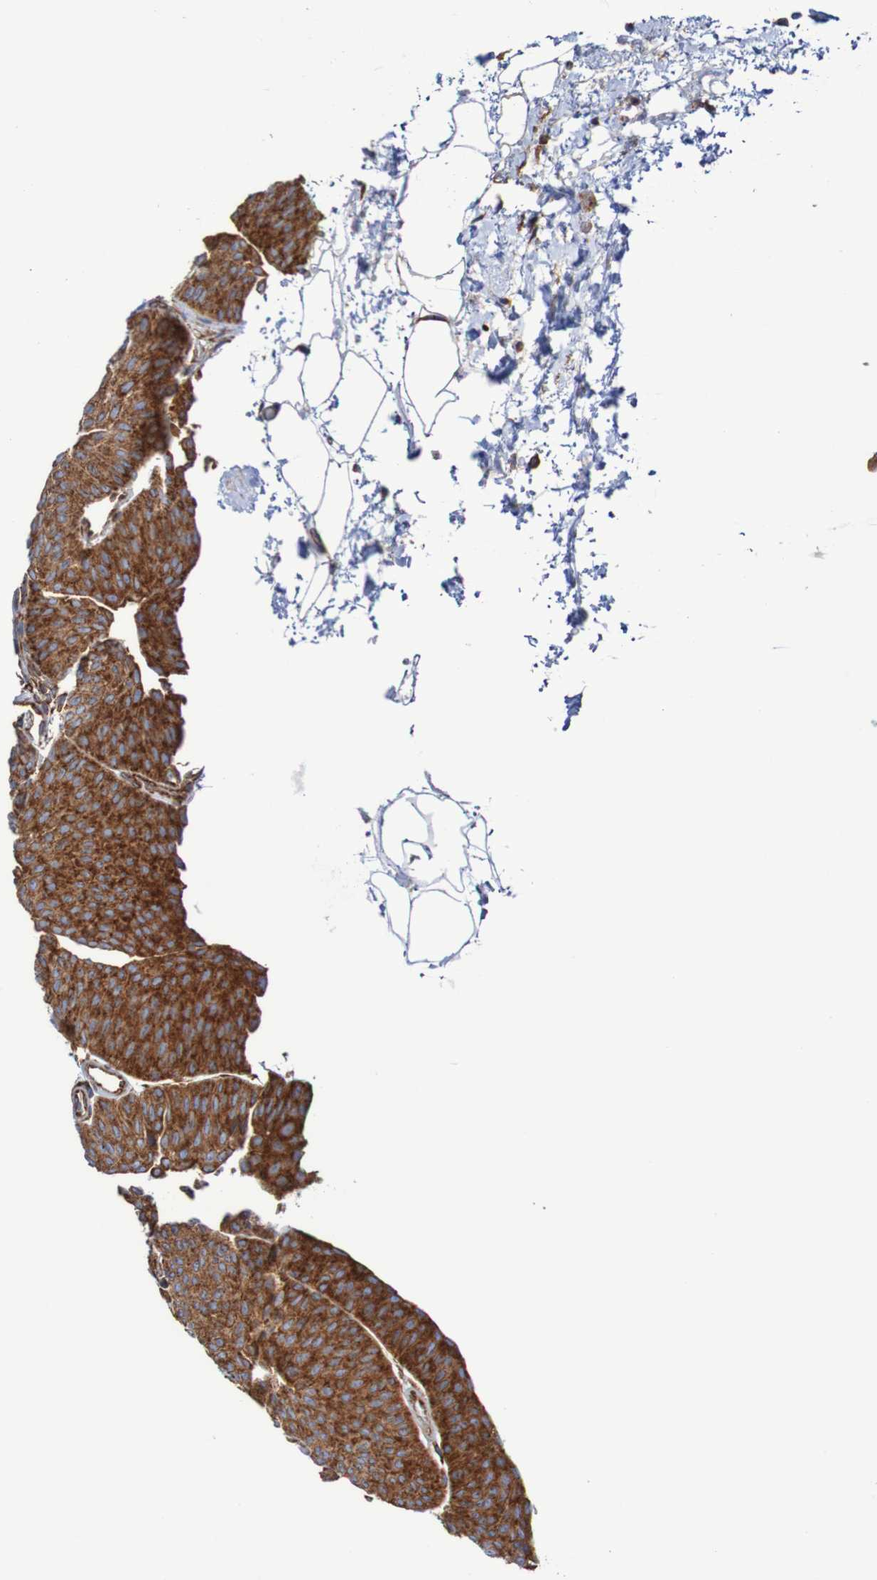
{"staining": {"intensity": "strong", "quantity": ">75%", "location": "cytoplasmic/membranous"}, "tissue": "urothelial cancer", "cell_type": "Tumor cells", "image_type": "cancer", "snomed": [{"axis": "morphology", "description": "Urothelial carcinoma, Low grade"}, {"axis": "topography", "description": "Urinary bladder"}], "caption": "The photomicrograph reveals immunohistochemical staining of low-grade urothelial carcinoma. There is strong cytoplasmic/membranous expression is appreciated in approximately >75% of tumor cells.", "gene": "FXR2", "patient": {"sex": "female", "age": 60}}